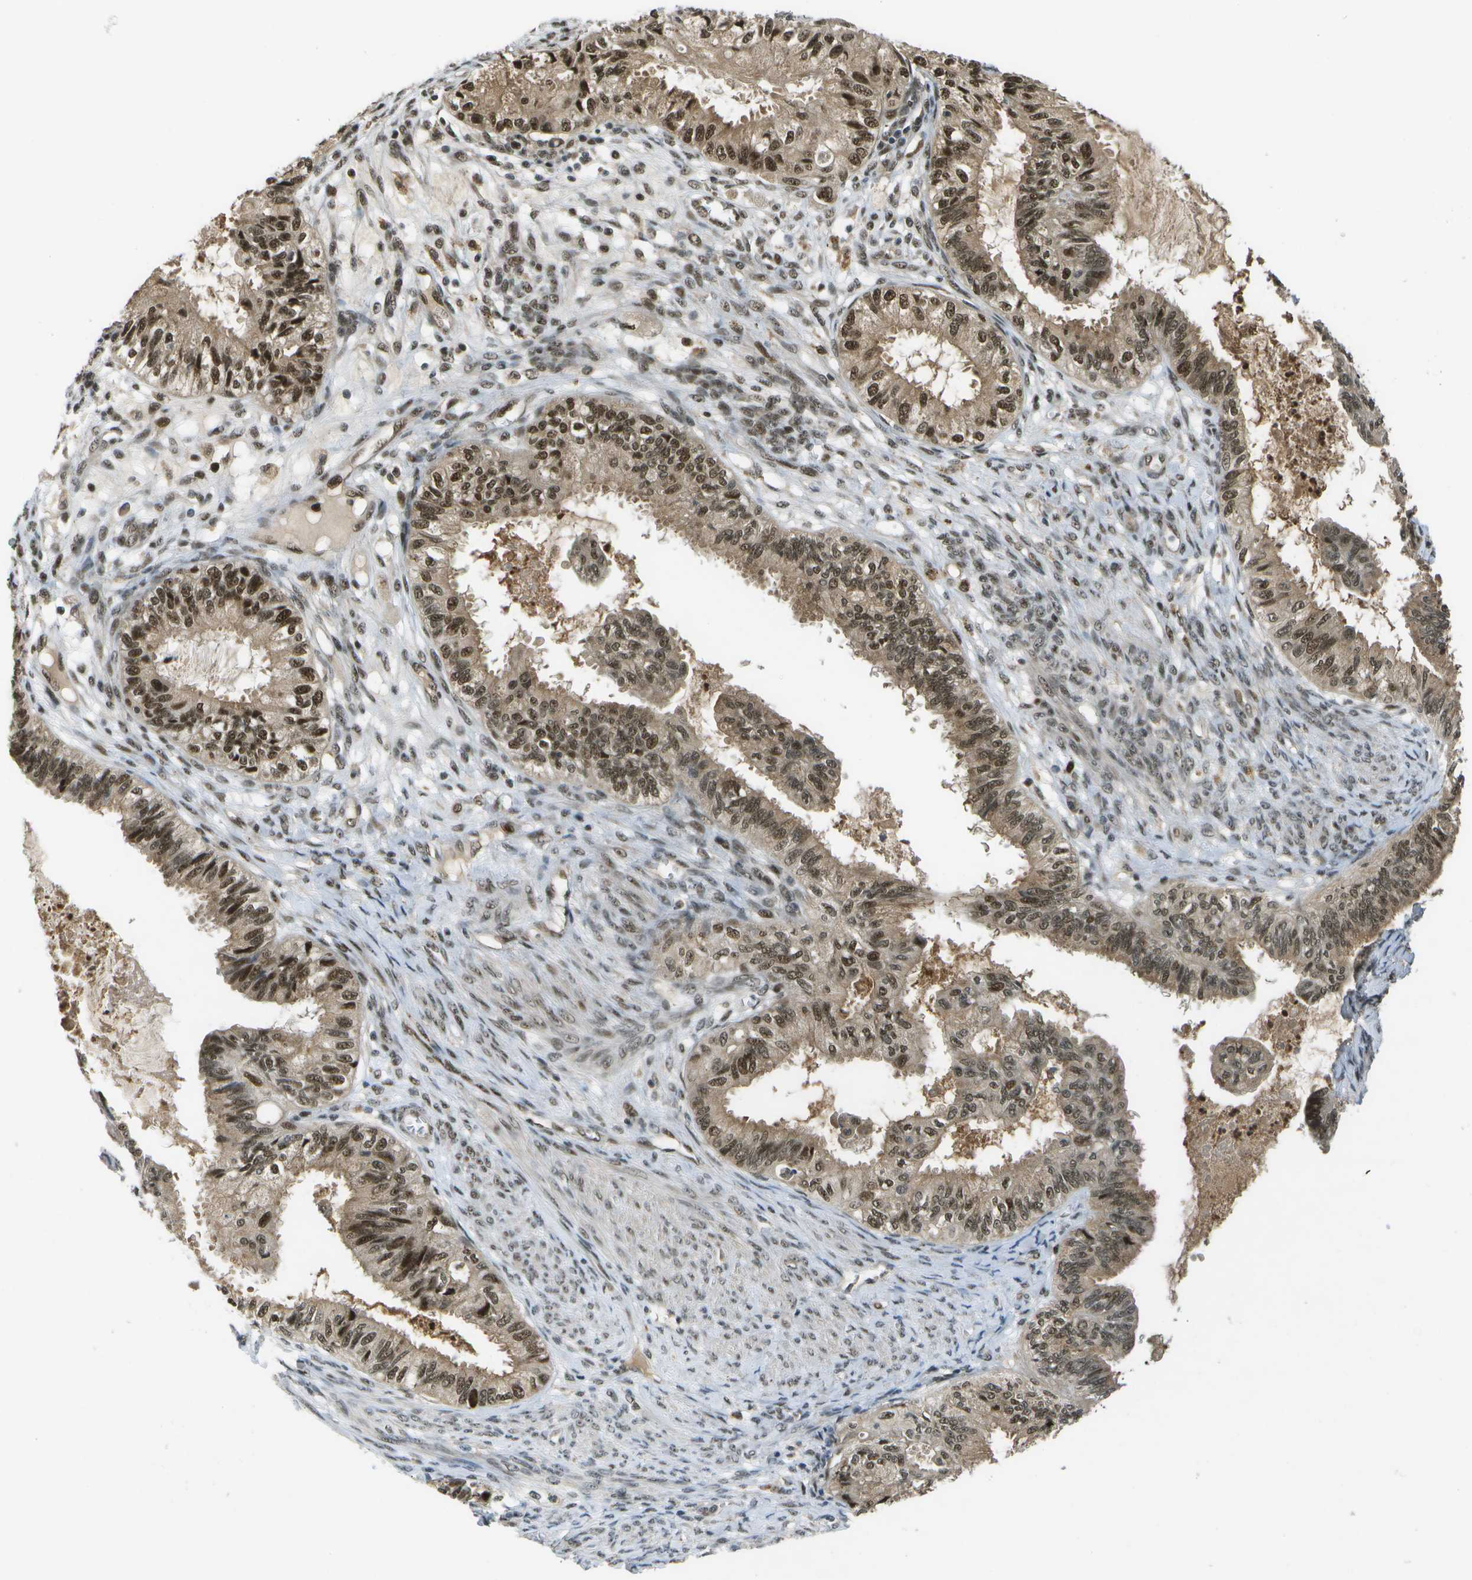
{"staining": {"intensity": "moderate", "quantity": ">75%", "location": "cytoplasmic/membranous,nuclear"}, "tissue": "cervical cancer", "cell_type": "Tumor cells", "image_type": "cancer", "snomed": [{"axis": "morphology", "description": "Normal tissue, NOS"}, {"axis": "morphology", "description": "Adenocarcinoma, NOS"}, {"axis": "topography", "description": "Cervix"}, {"axis": "topography", "description": "Endometrium"}], "caption": "Immunohistochemistry micrograph of human cervical adenocarcinoma stained for a protein (brown), which reveals medium levels of moderate cytoplasmic/membranous and nuclear positivity in approximately >75% of tumor cells.", "gene": "GANC", "patient": {"sex": "female", "age": 86}}